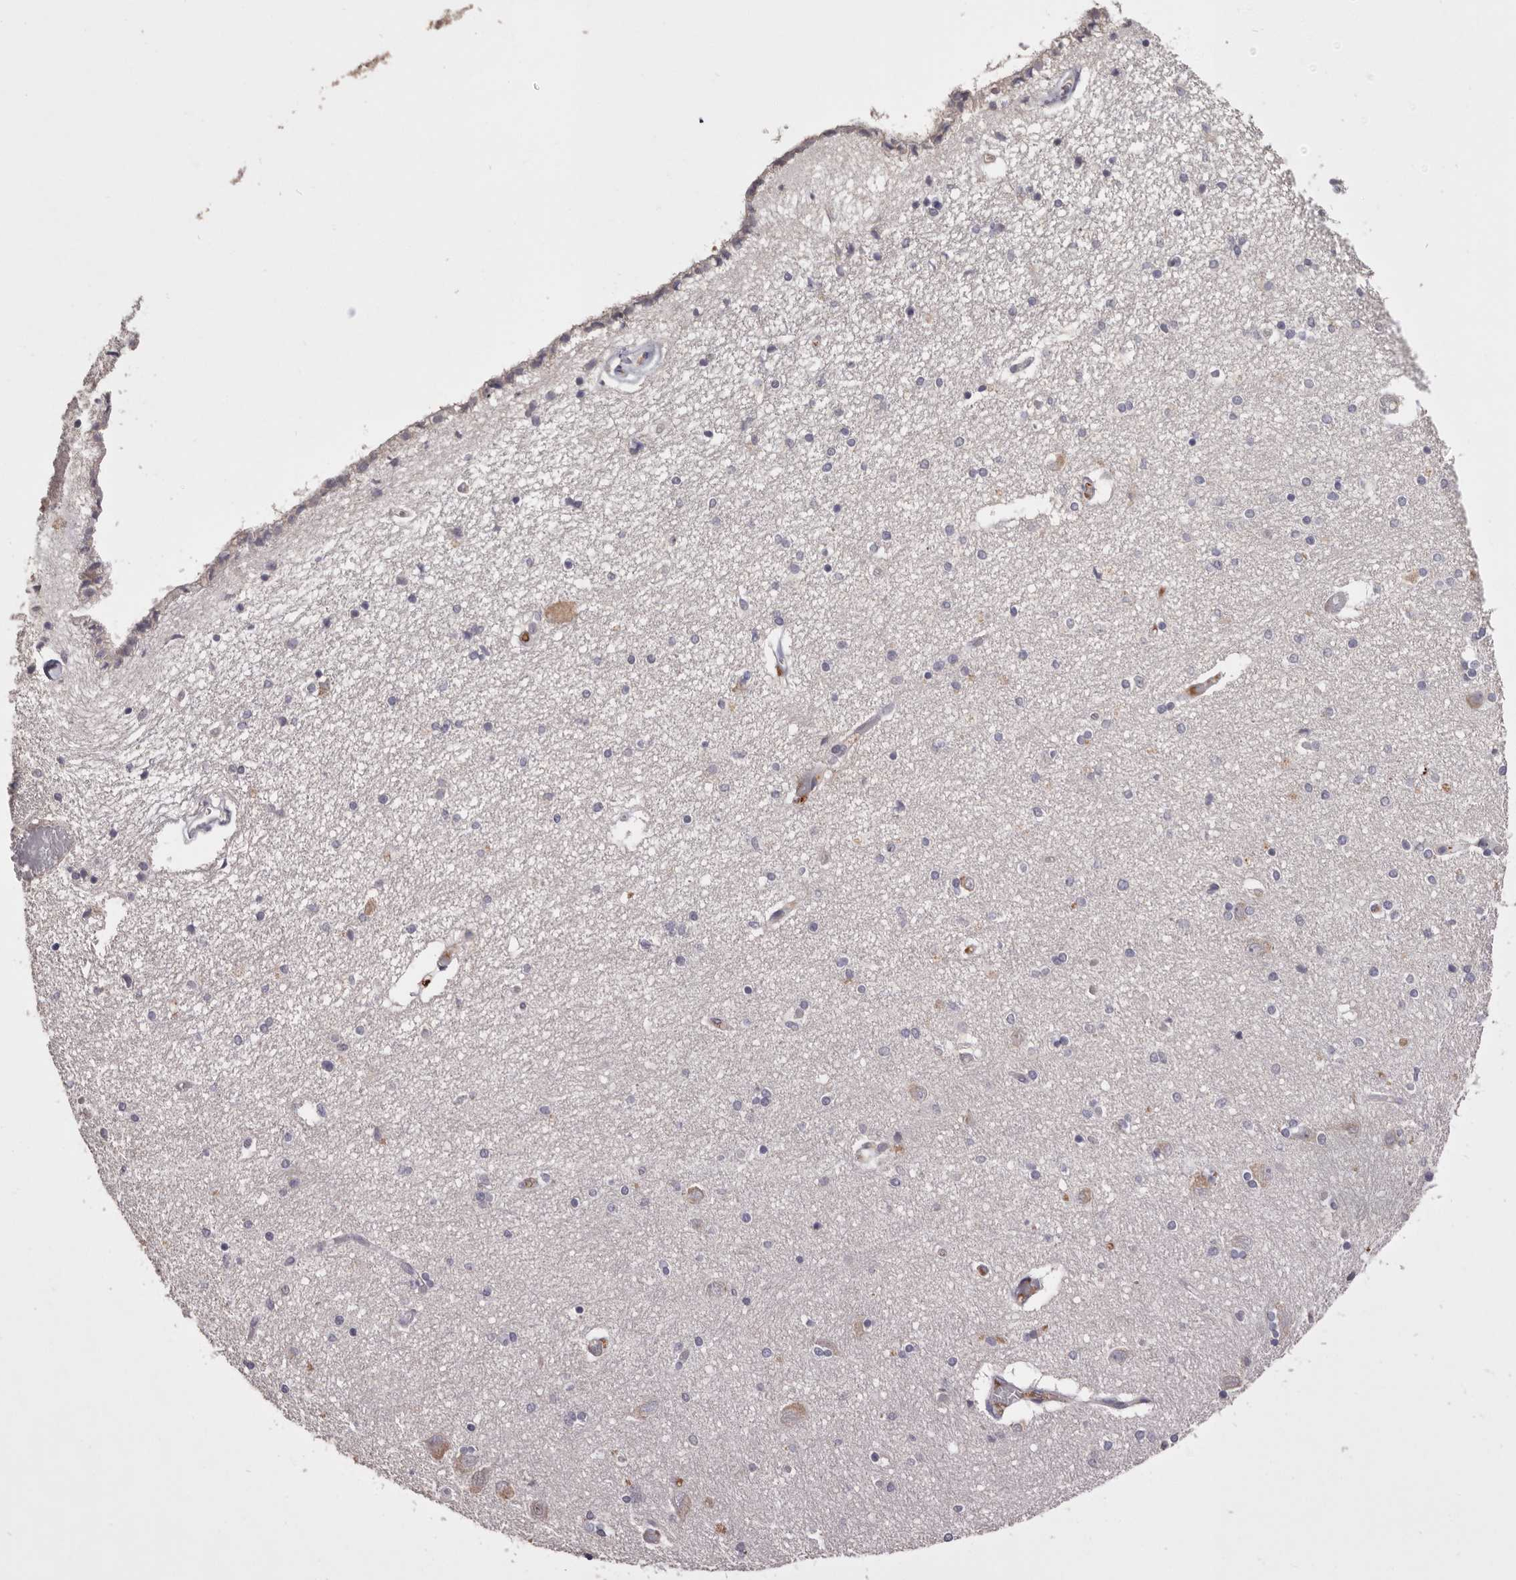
{"staining": {"intensity": "weak", "quantity": "<25%", "location": "cytoplasmic/membranous"}, "tissue": "hippocampus", "cell_type": "Glial cells", "image_type": "normal", "snomed": [{"axis": "morphology", "description": "Normal tissue, NOS"}, {"axis": "topography", "description": "Hippocampus"}], "caption": "Histopathology image shows no significant protein expression in glial cells of benign hippocampus. The staining is performed using DAB (3,3'-diaminobenzidine) brown chromogen with nuclei counter-stained in using hematoxylin.", "gene": "HCAR2", "patient": {"sex": "female", "age": 54}}